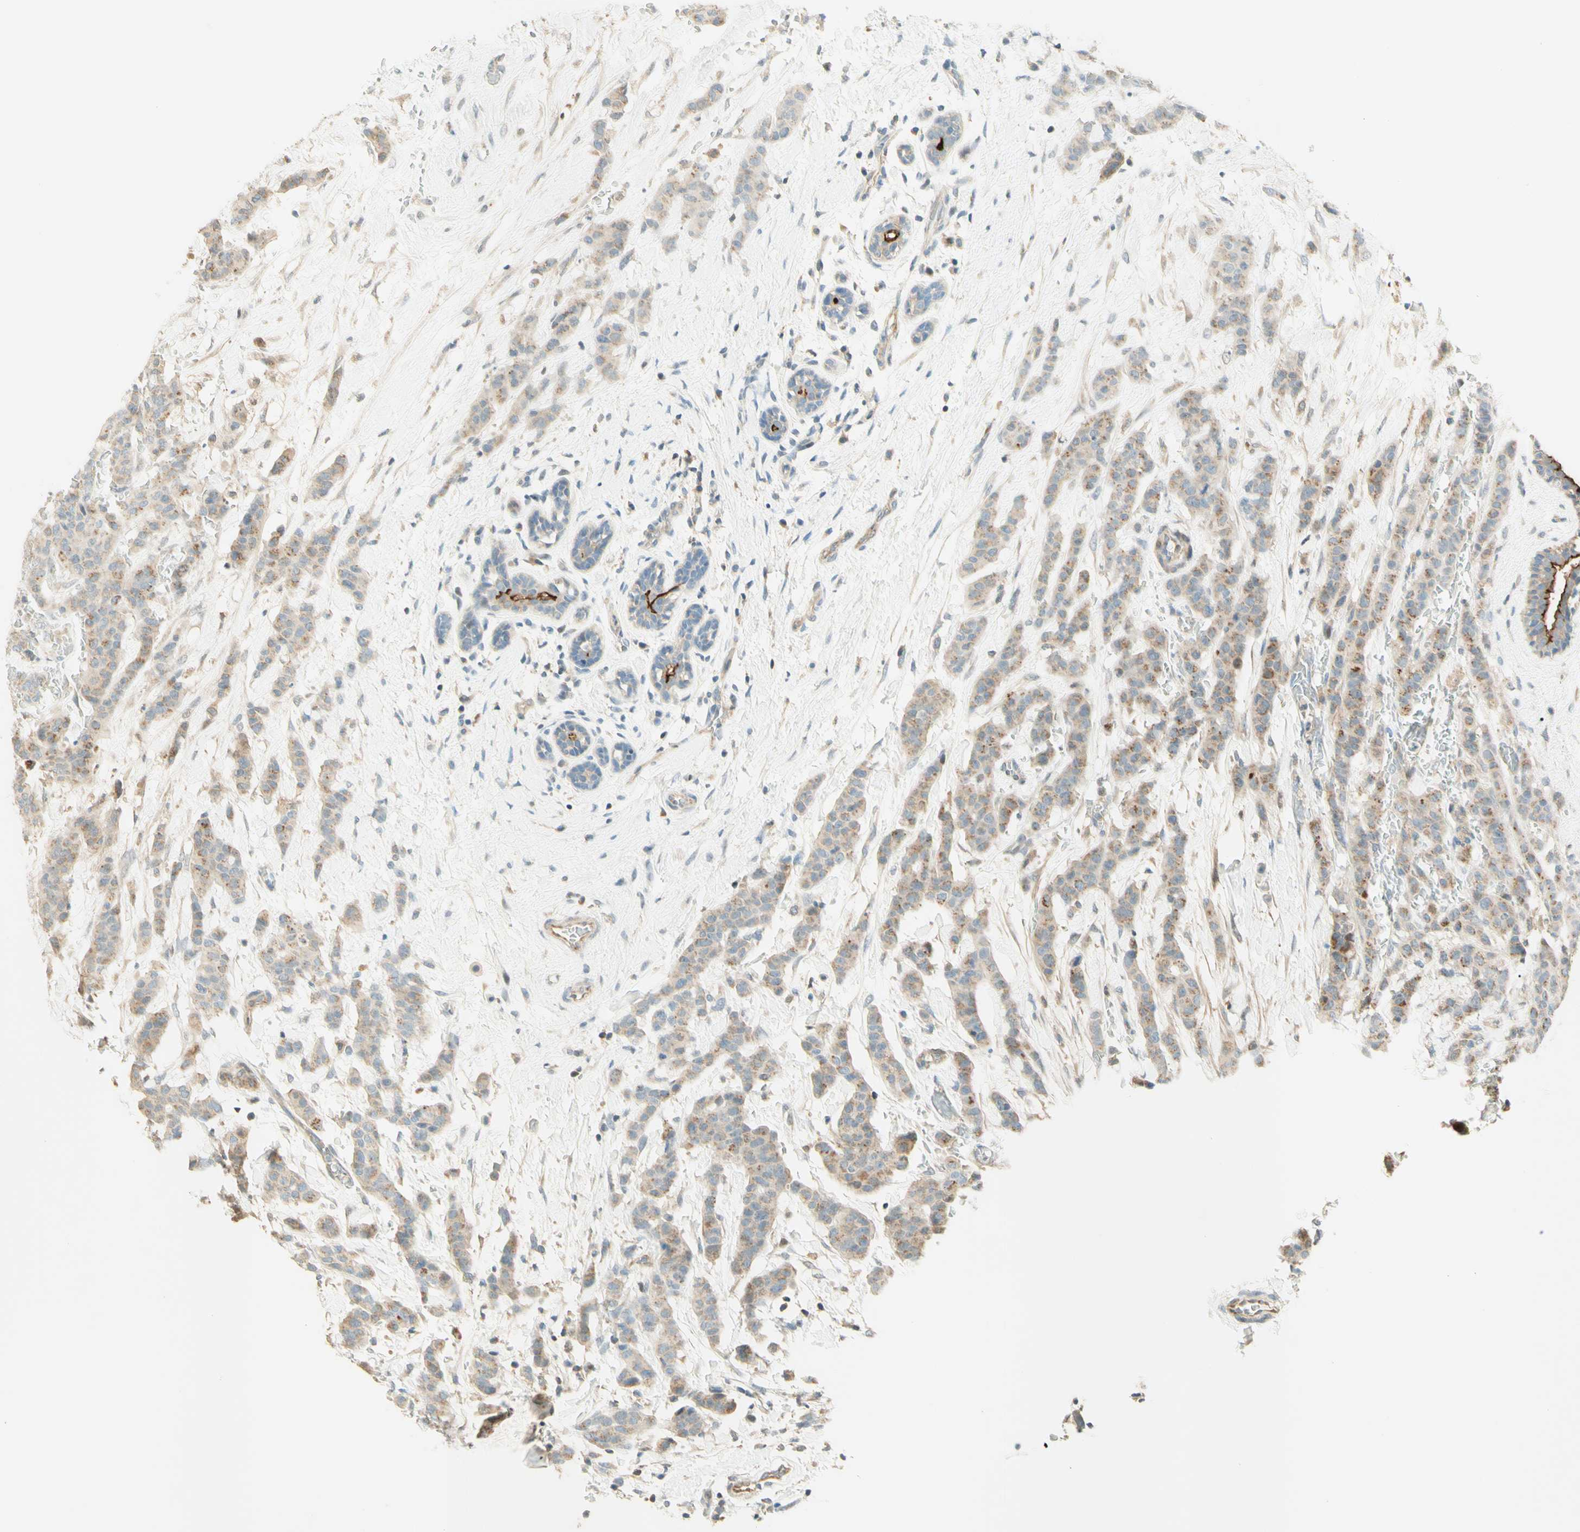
{"staining": {"intensity": "weak", "quantity": ">75%", "location": "cytoplasmic/membranous"}, "tissue": "breast cancer", "cell_type": "Tumor cells", "image_type": "cancer", "snomed": [{"axis": "morphology", "description": "Normal tissue, NOS"}, {"axis": "morphology", "description": "Duct carcinoma"}, {"axis": "topography", "description": "Breast"}], "caption": "High-magnification brightfield microscopy of breast cancer (infiltrating ductal carcinoma) stained with DAB (3,3'-diaminobenzidine) (brown) and counterstained with hematoxylin (blue). tumor cells exhibit weak cytoplasmic/membranous staining is identified in about>75% of cells. (DAB IHC, brown staining for protein, blue staining for nuclei).", "gene": "PROM1", "patient": {"sex": "female", "age": 40}}